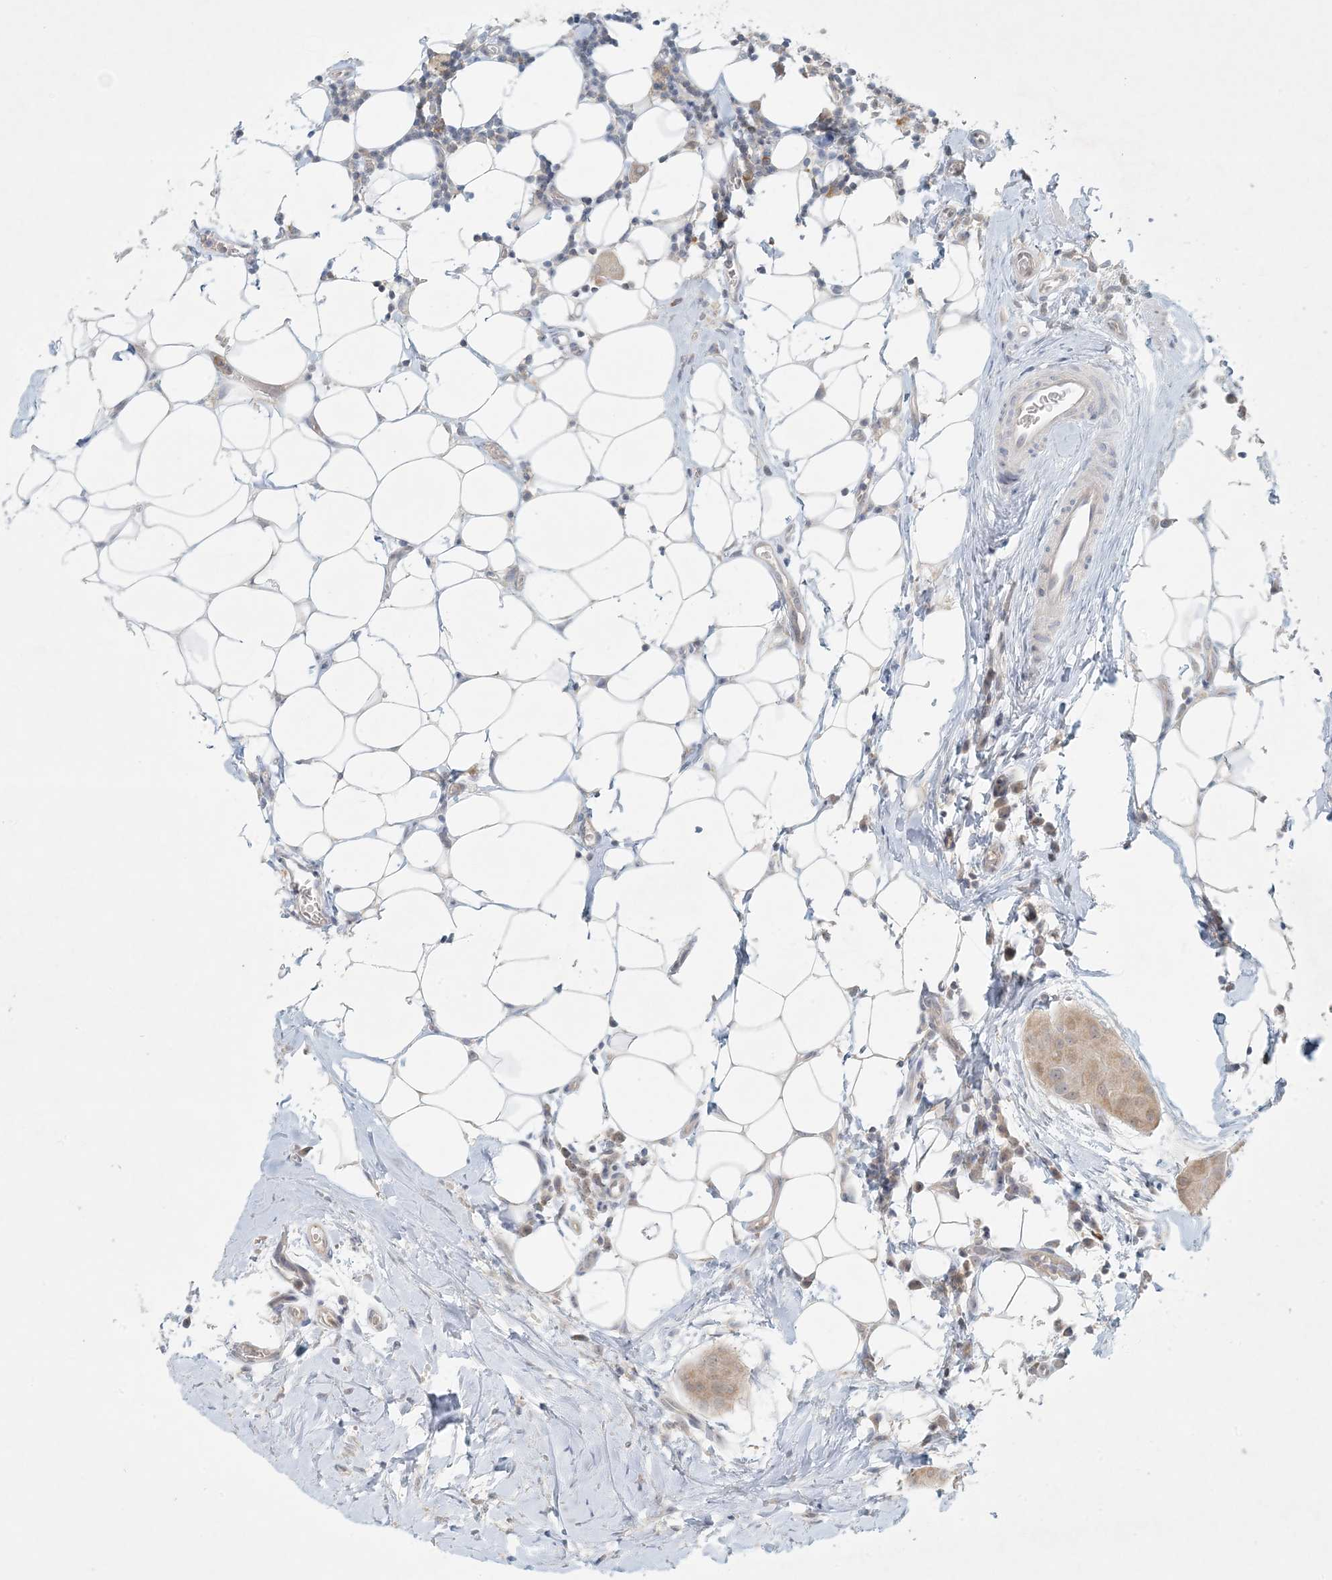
{"staining": {"intensity": "moderate", "quantity": ">75%", "location": "cytoplasmic/membranous,nuclear"}, "tissue": "thyroid cancer", "cell_type": "Tumor cells", "image_type": "cancer", "snomed": [{"axis": "morphology", "description": "Papillary adenocarcinoma, NOS"}, {"axis": "topography", "description": "Thyroid gland"}], "caption": "The micrograph displays staining of papillary adenocarcinoma (thyroid), revealing moderate cytoplasmic/membranous and nuclear protein positivity (brown color) within tumor cells.", "gene": "OBI1", "patient": {"sex": "male", "age": 33}}